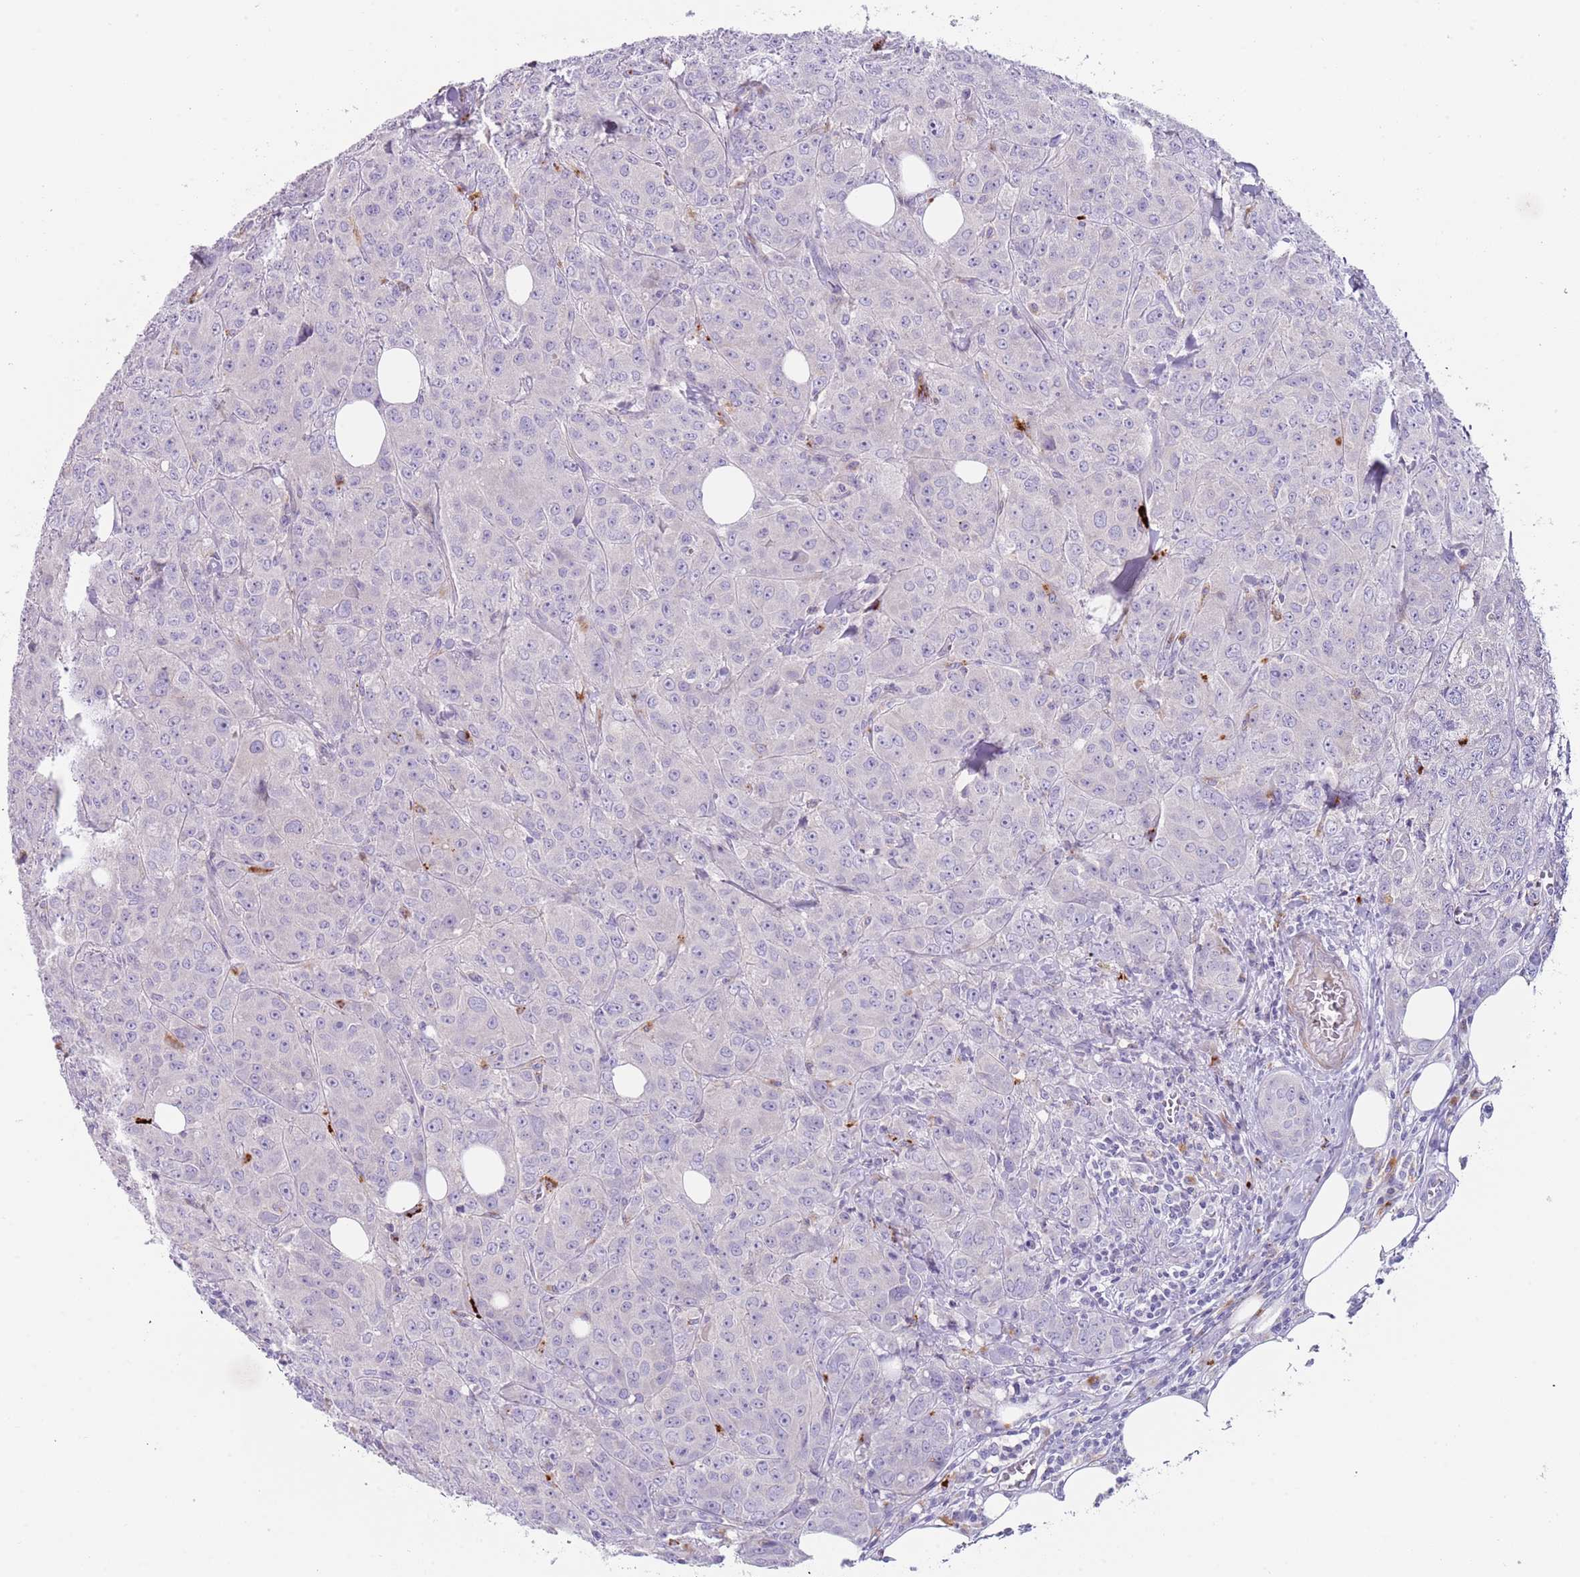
{"staining": {"intensity": "negative", "quantity": "none", "location": "none"}, "tissue": "breast cancer", "cell_type": "Tumor cells", "image_type": "cancer", "snomed": [{"axis": "morphology", "description": "Duct carcinoma"}, {"axis": "topography", "description": "Breast"}], "caption": "DAB immunohistochemical staining of human breast infiltrating ductal carcinoma exhibits no significant staining in tumor cells.", "gene": "LRRN3", "patient": {"sex": "female", "age": 43}}